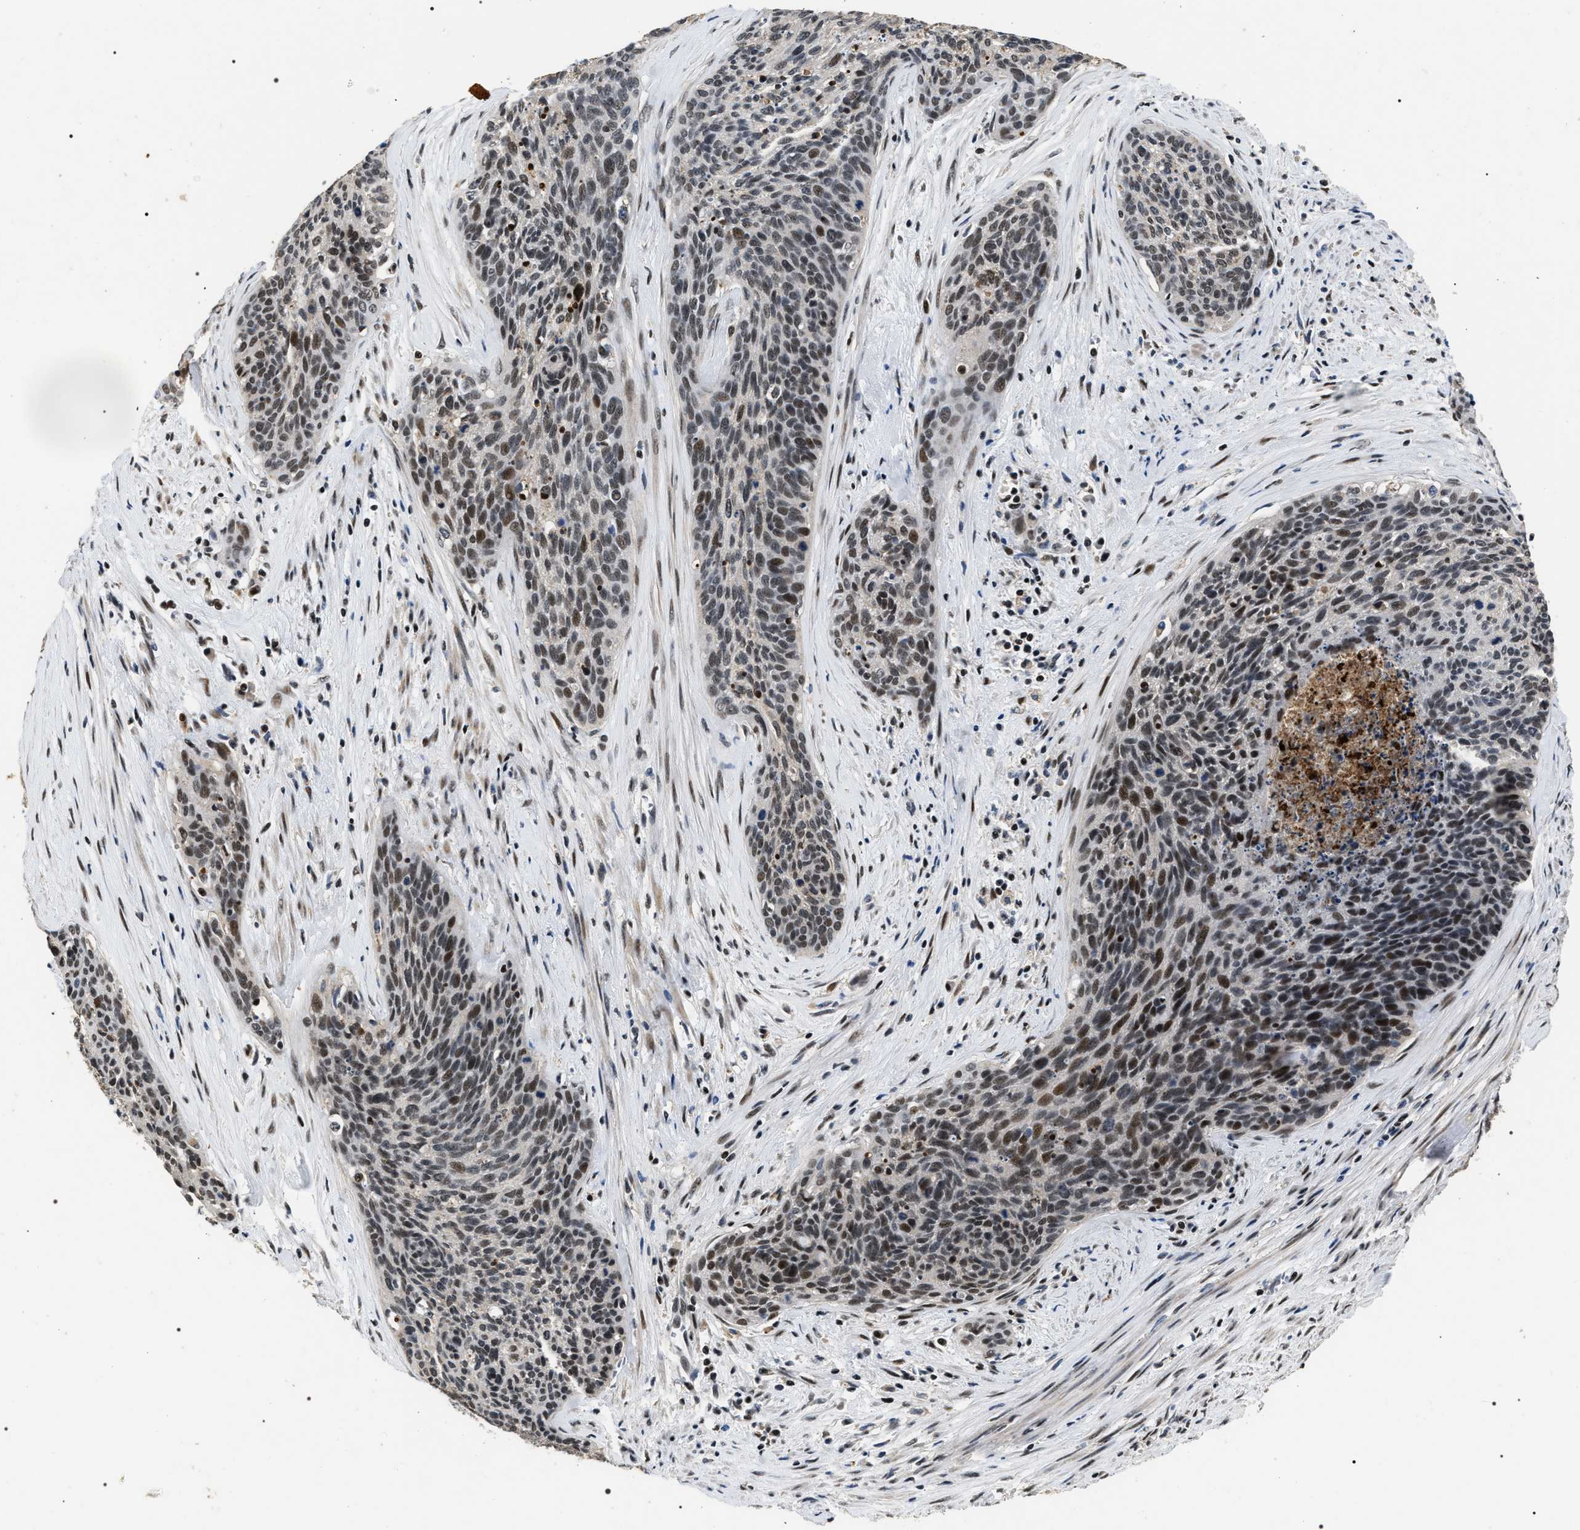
{"staining": {"intensity": "moderate", "quantity": "25%-75%", "location": "nuclear"}, "tissue": "cervical cancer", "cell_type": "Tumor cells", "image_type": "cancer", "snomed": [{"axis": "morphology", "description": "Squamous cell carcinoma, NOS"}, {"axis": "topography", "description": "Cervix"}], "caption": "Protein staining of cervical cancer (squamous cell carcinoma) tissue exhibits moderate nuclear expression in approximately 25%-75% of tumor cells.", "gene": "C7orf25", "patient": {"sex": "female", "age": 55}}